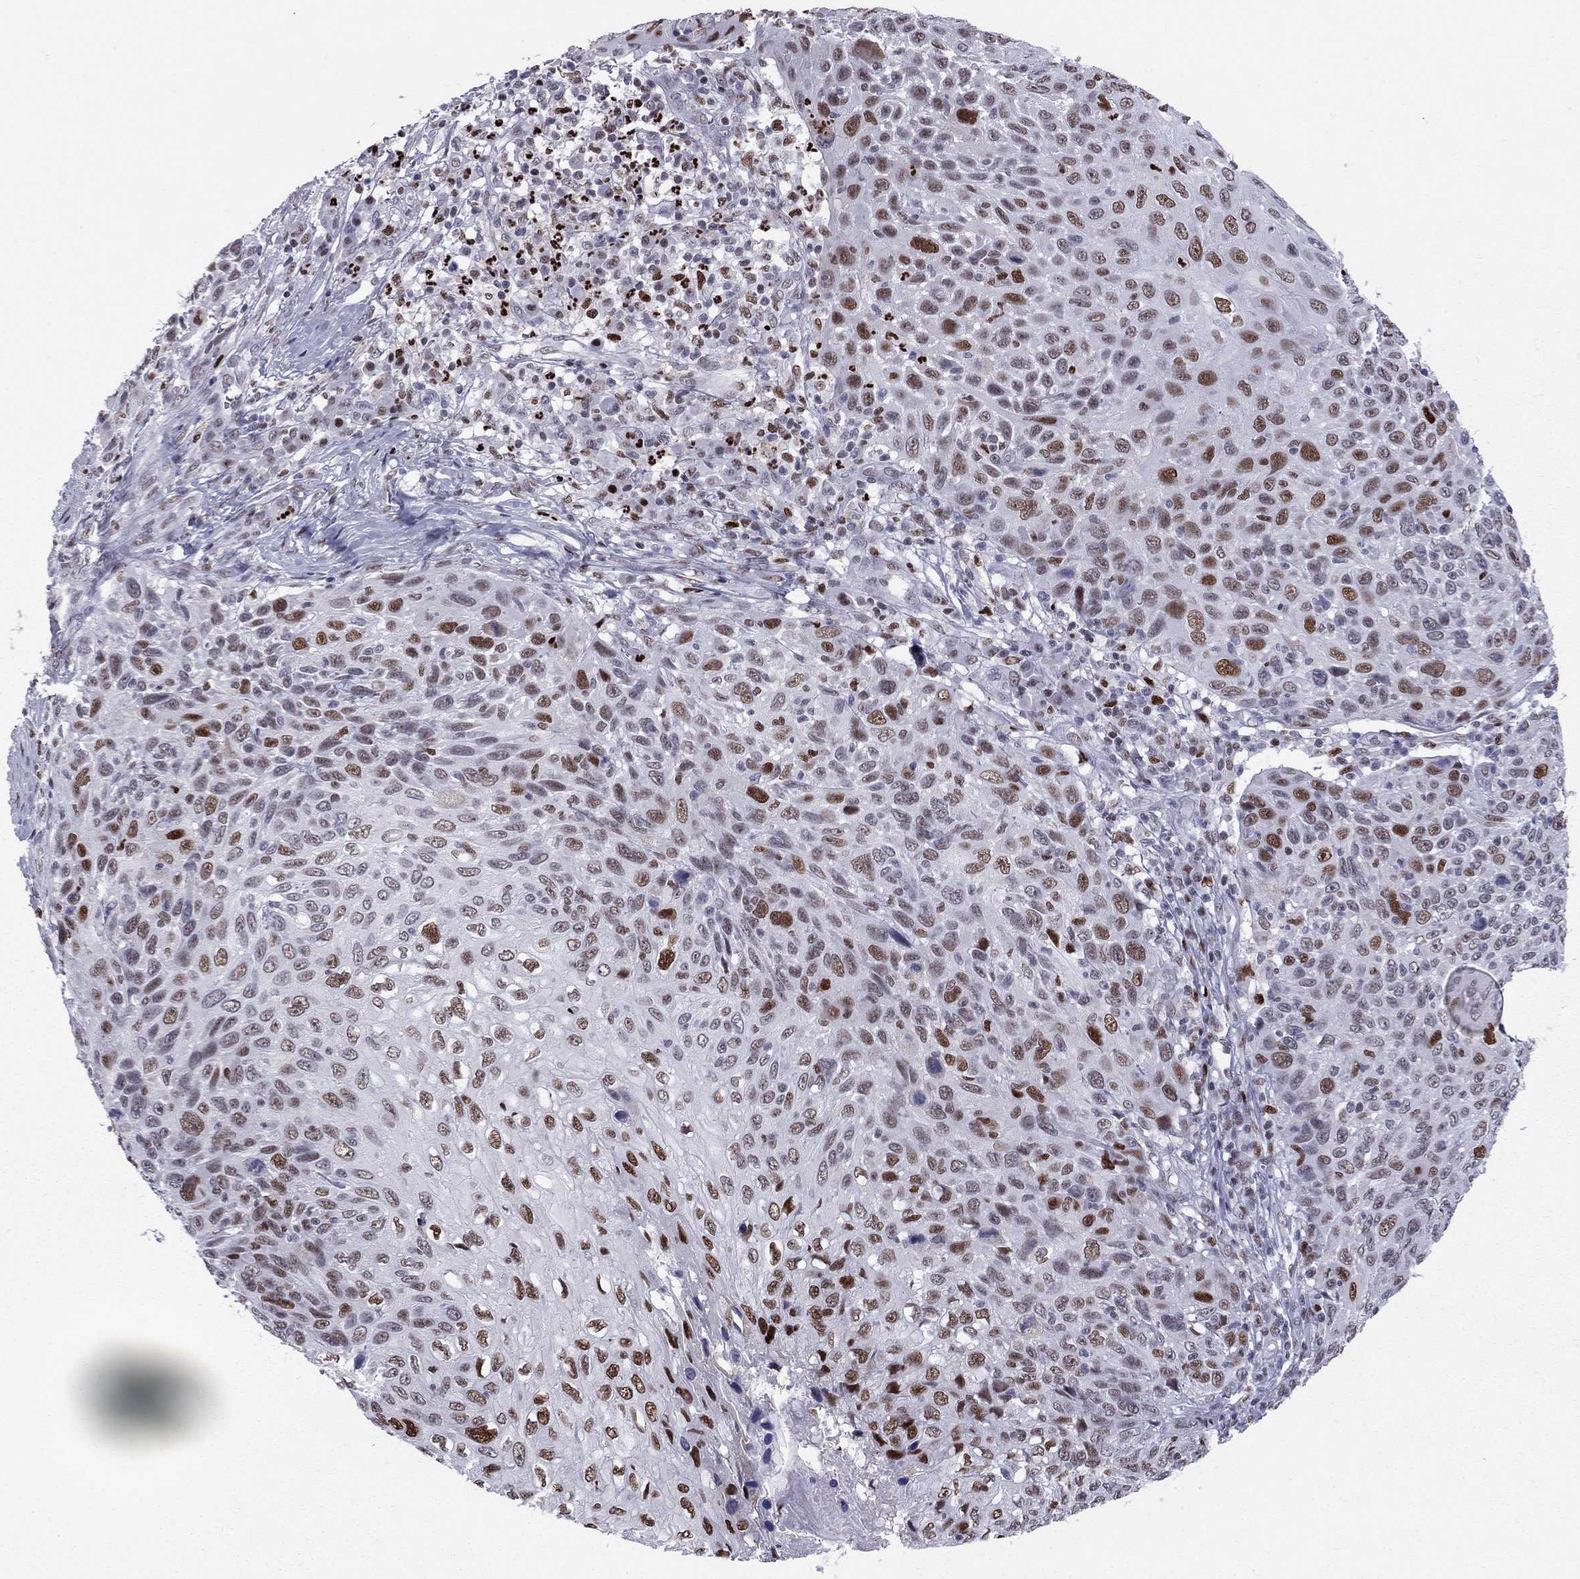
{"staining": {"intensity": "strong", "quantity": "25%-75%", "location": "nuclear"}, "tissue": "skin cancer", "cell_type": "Tumor cells", "image_type": "cancer", "snomed": [{"axis": "morphology", "description": "Squamous cell carcinoma, NOS"}, {"axis": "topography", "description": "Skin"}], "caption": "Immunohistochemistry micrograph of neoplastic tissue: human skin cancer stained using immunohistochemistry displays high levels of strong protein expression localized specifically in the nuclear of tumor cells, appearing as a nuclear brown color.", "gene": "PCGF3", "patient": {"sex": "male", "age": 92}}